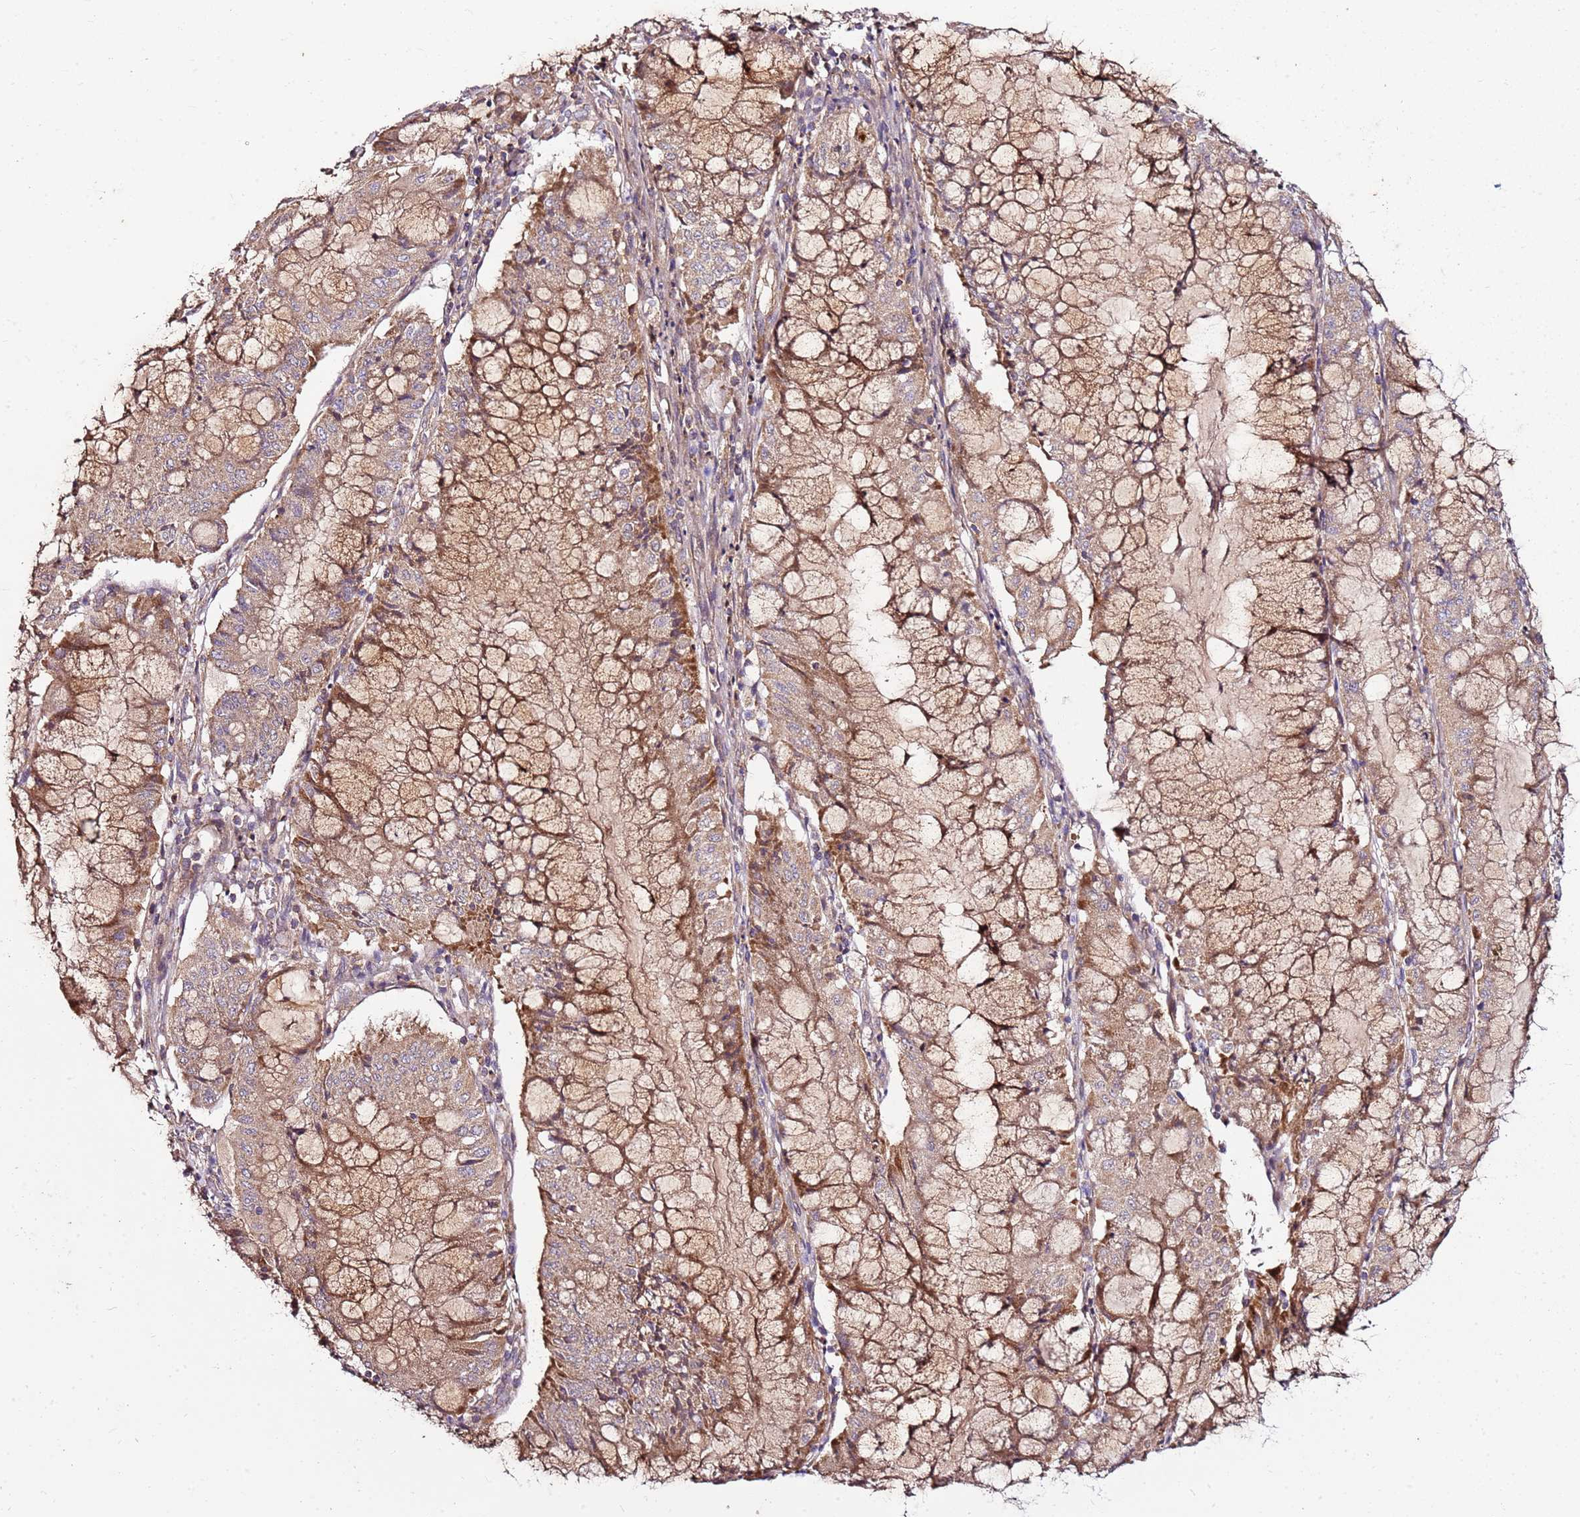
{"staining": {"intensity": "weak", "quantity": ">75%", "location": "cytoplasmic/membranous"}, "tissue": "pancreatic cancer", "cell_type": "Tumor cells", "image_type": "cancer", "snomed": [{"axis": "morphology", "description": "Adenocarcinoma, NOS"}, {"axis": "topography", "description": "Pancreas"}], "caption": "A micrograph of human adenocarcinoma (pancreatic) stained for a protein demonstrates weak cytoplasmic/membranous brown staining in tumor cells.", "gene": "KRTAP21-3", "patient": {"sex": "female", "age": 50}}